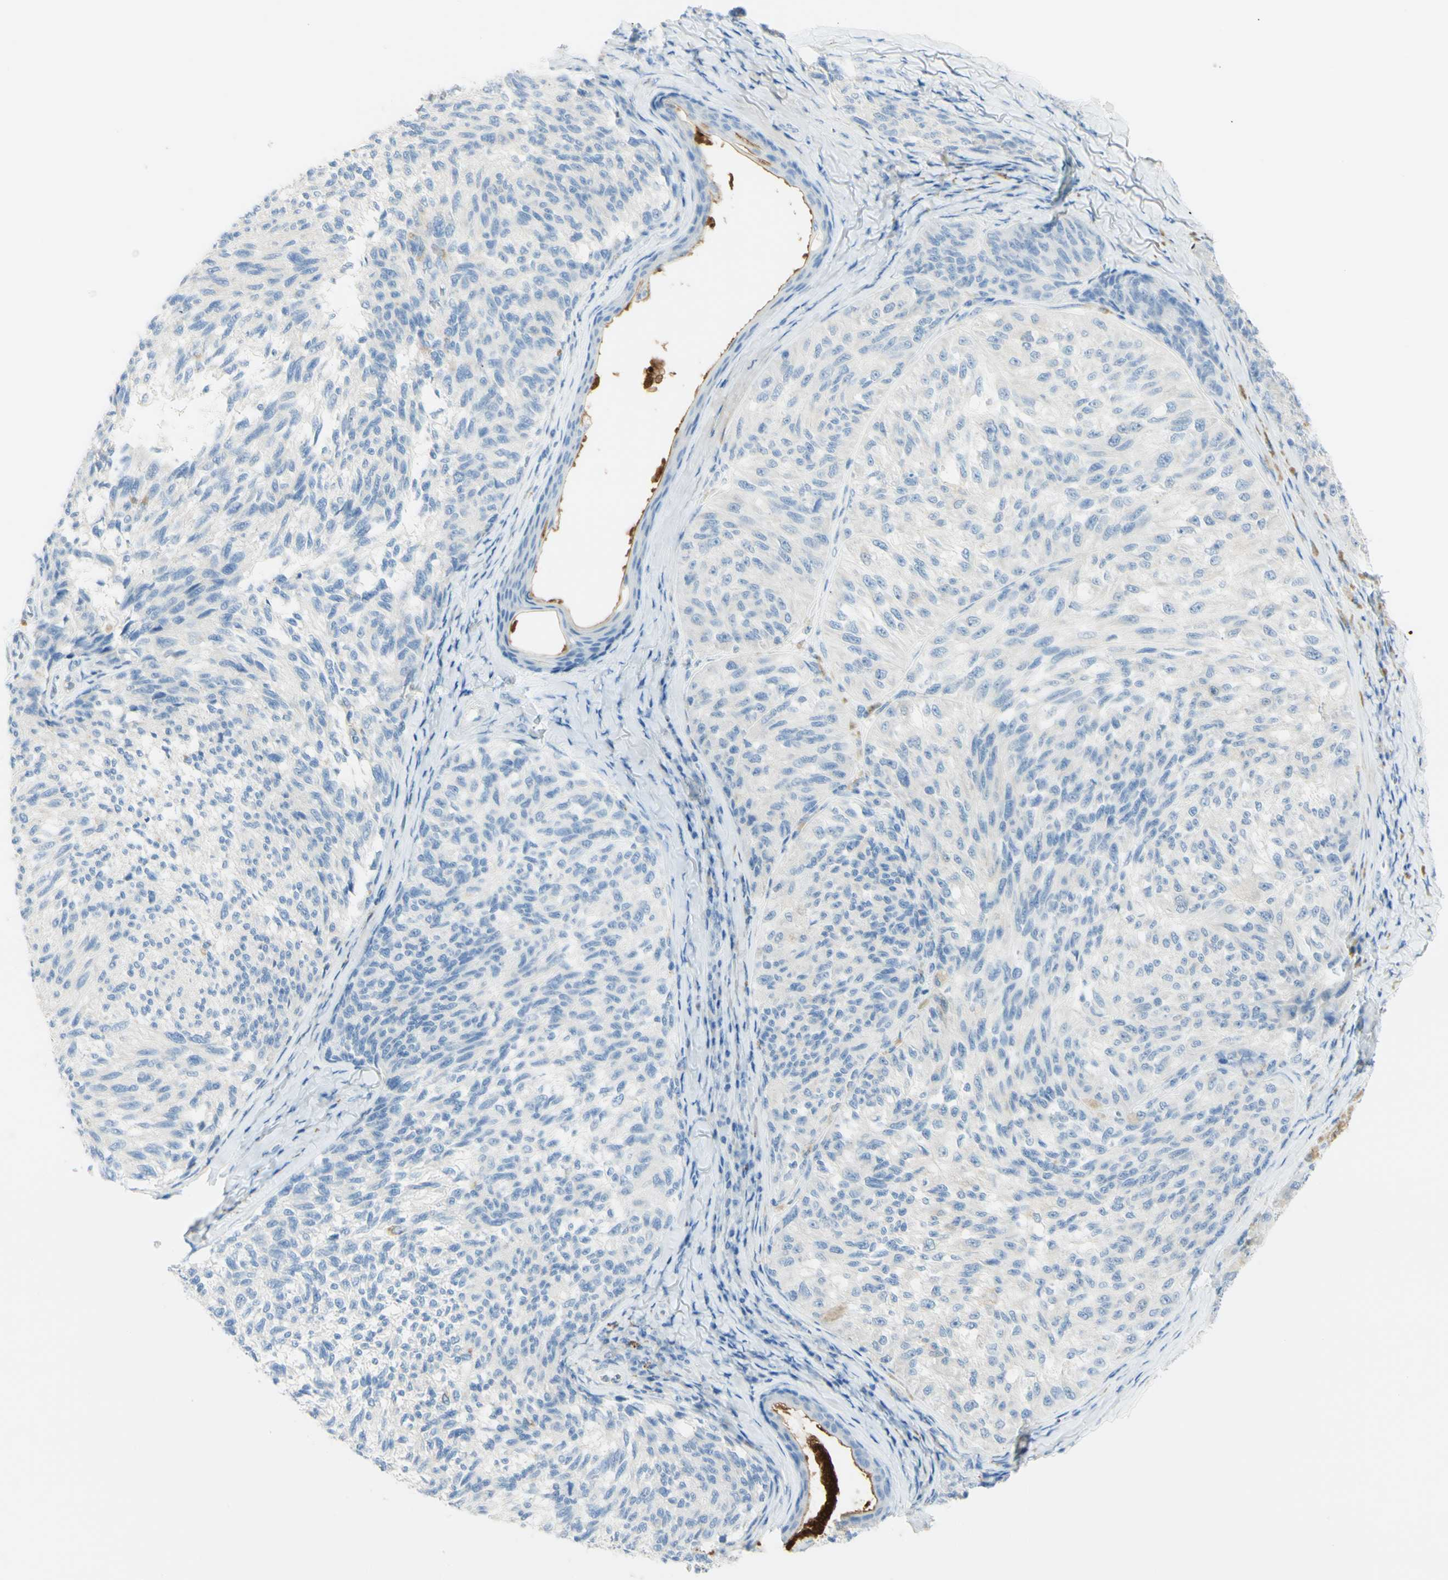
{"staining": {"intensity": "negative", "quantity": "none", "location": "none"}, "tissue": "melanoma", "cell_type": "Tumor cells", "image_type": "cancer", "snomed": [{"axis": "morphology", "description": "Malignant melanoma, NOS"}, {"axis": "topography", "description": "Skin"}], "caption": "Tumor cells show no significant staining in malignant melanoma.", "gene": "TSPAN1", "patient": {"sex": "female", "age": 73}}